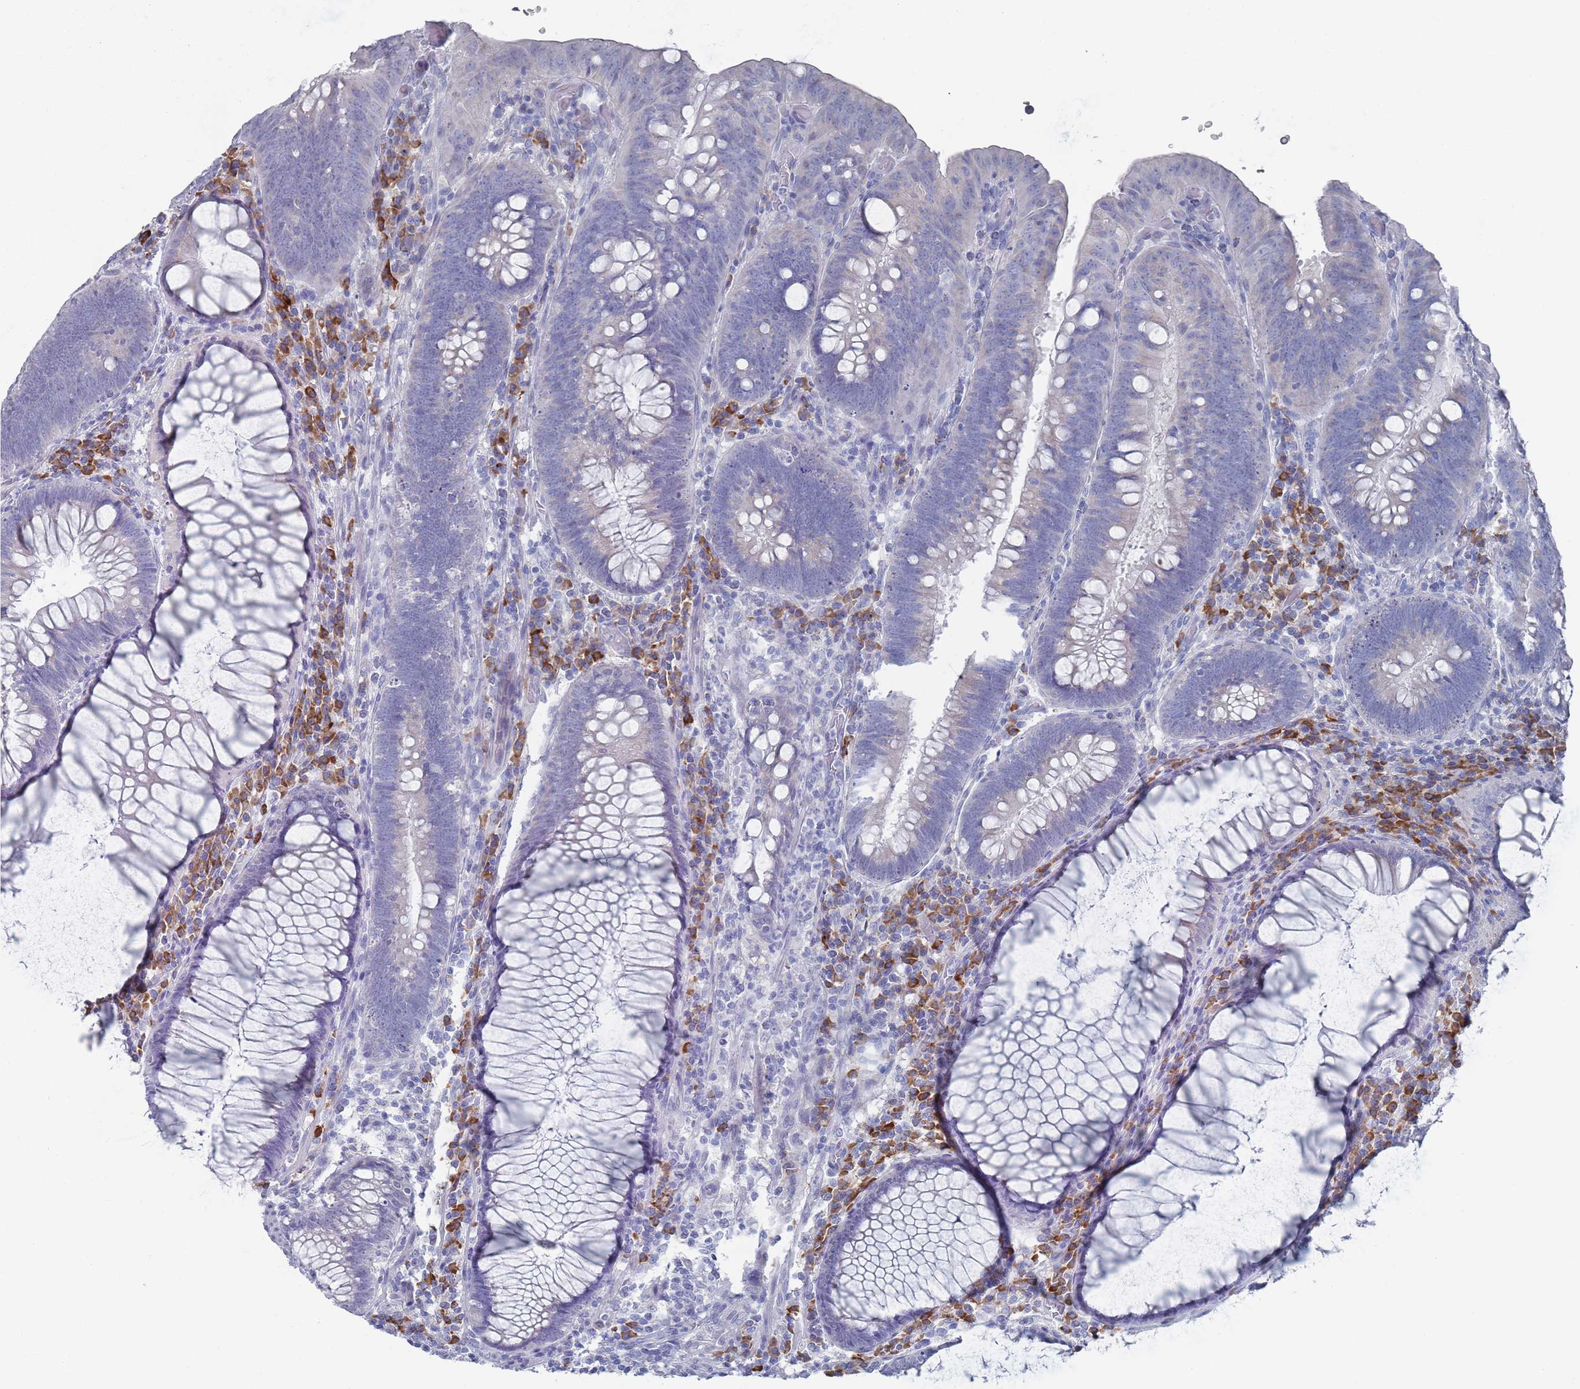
{"staining": {"intensity": "negative", "quantity": "none", "location": "none"}, "tissue": "colorectal cancer", "cell_type": "Tumor cells", "image_type": "cancer", "snomed": [{"axis": "morphology", "description": "Adenocarcinoma, NOS"}, {"axis": "topography", "description": "Rectum"}], "caption": "Immunohistochemical staining of adenocarcinoma (colorectal) exhibits no significant staining in tumor cells.", "gene": "MAT1A", "patient": {"sex": "female", "age": 75}}